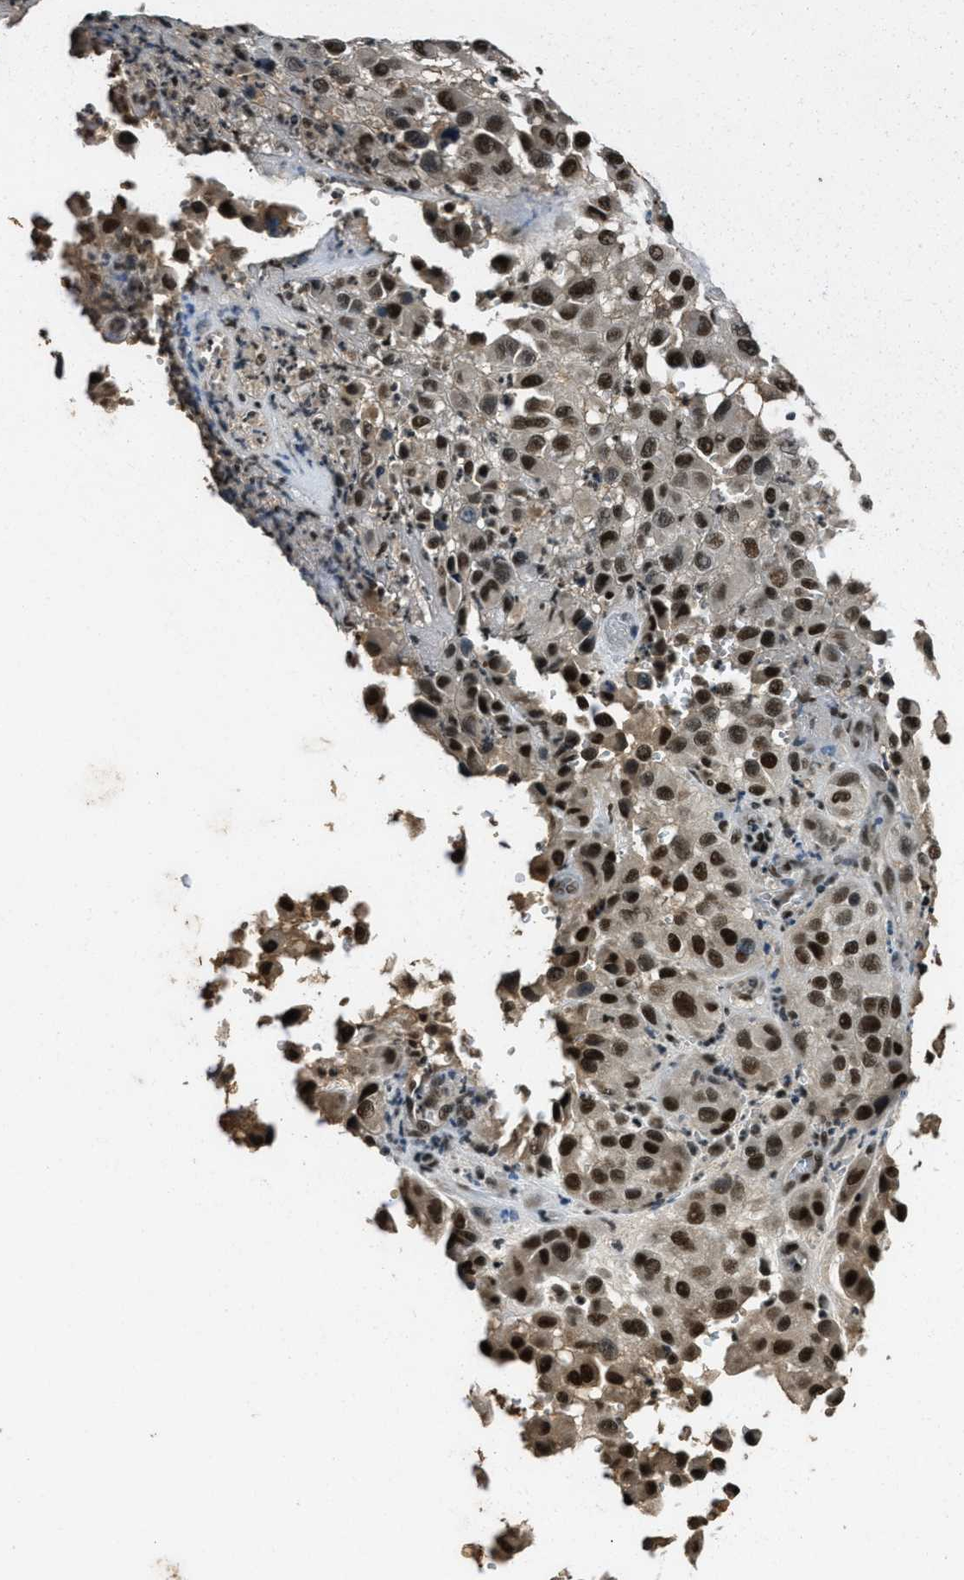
{"staining": {"intensity": "strong", "quantity": ">75%", "location": "cytoplasmic/membranous,nuclear"}, "tissue": "melanoma", "cell_type": "Tumor cells", "image_type": "cancer", "snomed": [{"axis": "morphology", "description": "Malignant melanoma, NOS"}, {"axis": "topography", "description": "Skin"}], "caption": "IHC histopathology image of human malignant melanoma stained for a protein (brown), which exhibits high levels of strong cytoplasmic/membranous and nuclear staining in approximately >75% of tumor cells.", "gene": "ZNF148", "patient": {"sex": "female", "age": 21}}